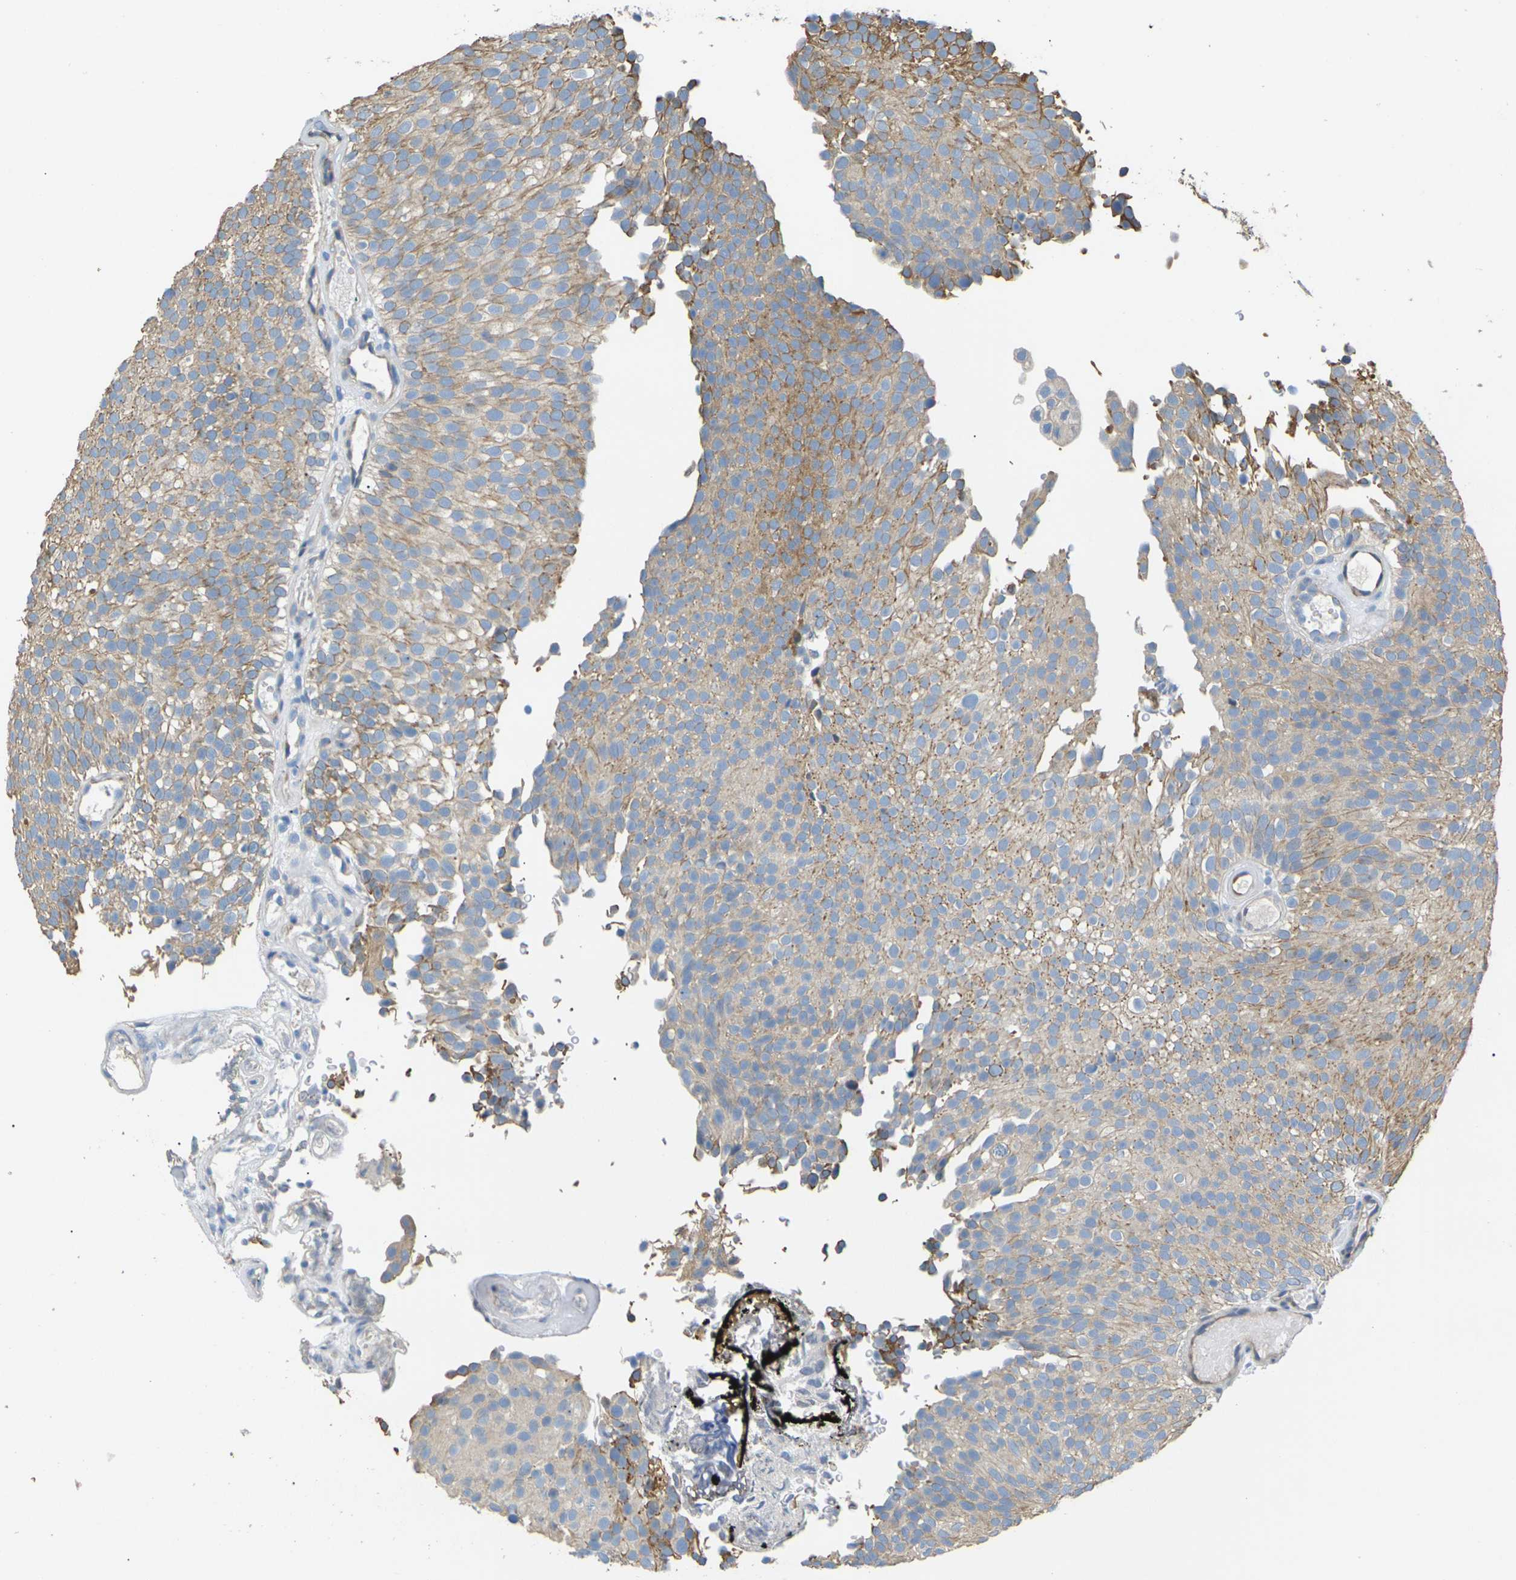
{"staining": {"intensity": "moderate", "quantity": "25%-75%", "location": "cytoplasmic/membranous"}, "tissue": "urothelial cancer", "cell_type": "Tumor cells", "image_type": "cancer", "snomed": [{"axis": "morphology", "description": "Urothelial carcinoma, Low grade"}, {"axis": "topography", "description": "Urinary bladder"}], "caption": "Immunohistochemical staining of low-grade urothelial carcinoma reveals medium levels of moderate cytoplasmic/membranous staining in about 25%-75% of tumor cells.", "gene": "KLHDC8B", "patient": {"sex": "male", "age": 78}}